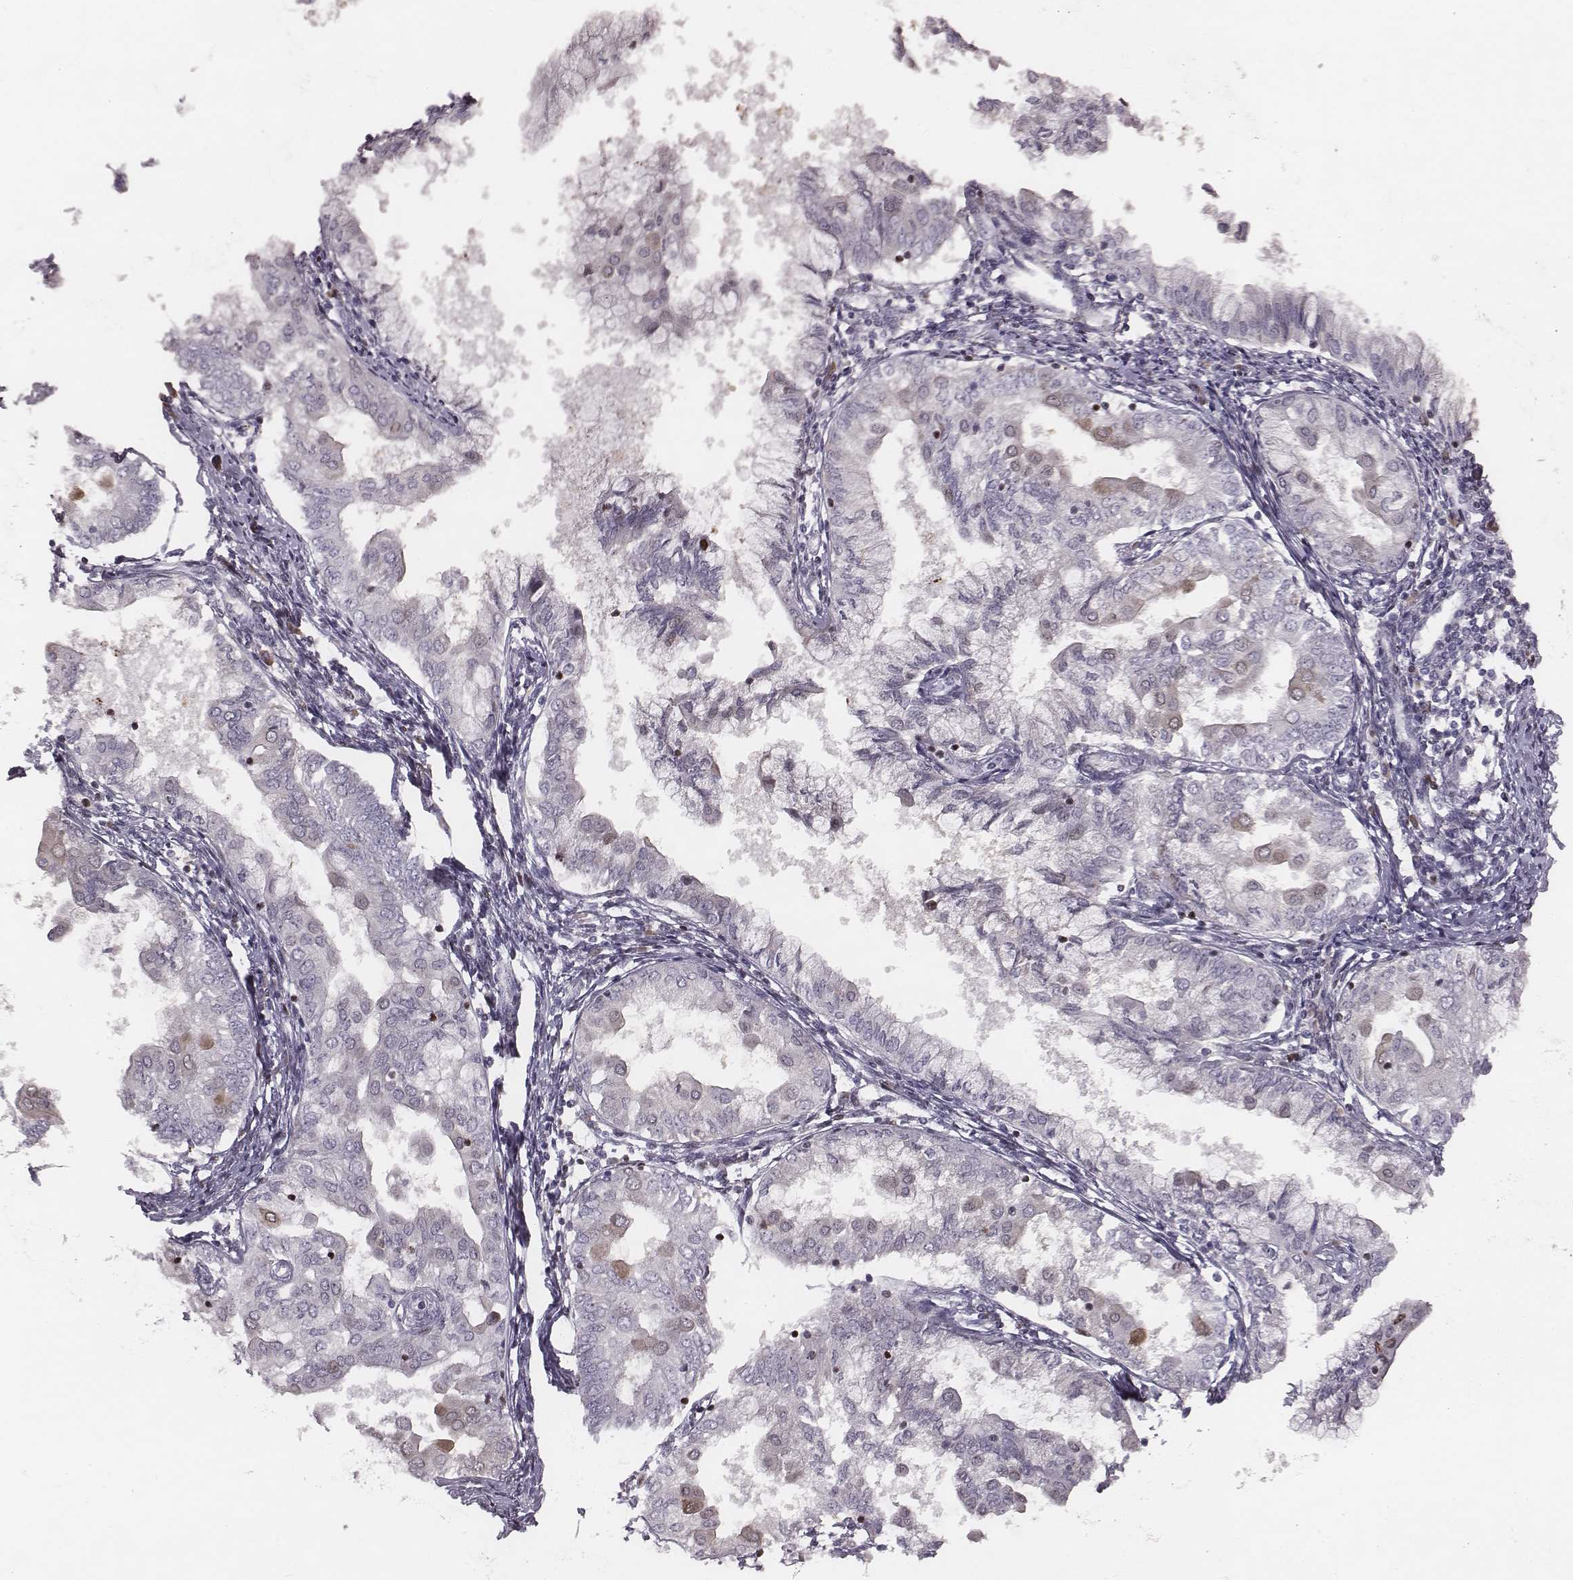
{"staining": {"intensity": "negative", "quantity": "none", "location": "none"}, "tissue": "endometrial cancer", "cell_type": "Tumor cells", "image_type": "cancer", "snomed": [{"axis": "morphology", "description": "Adenocarcinoma, NOS"}, {"axis": "topography", "description": "Endometrium"}], "caption": "Photomicrograph shows no protein staining in tumor cells of adenocarcinoma (endometrial) tissue.", "gene": "NDC1", "patient": {"sex": "female", "age": 68}}